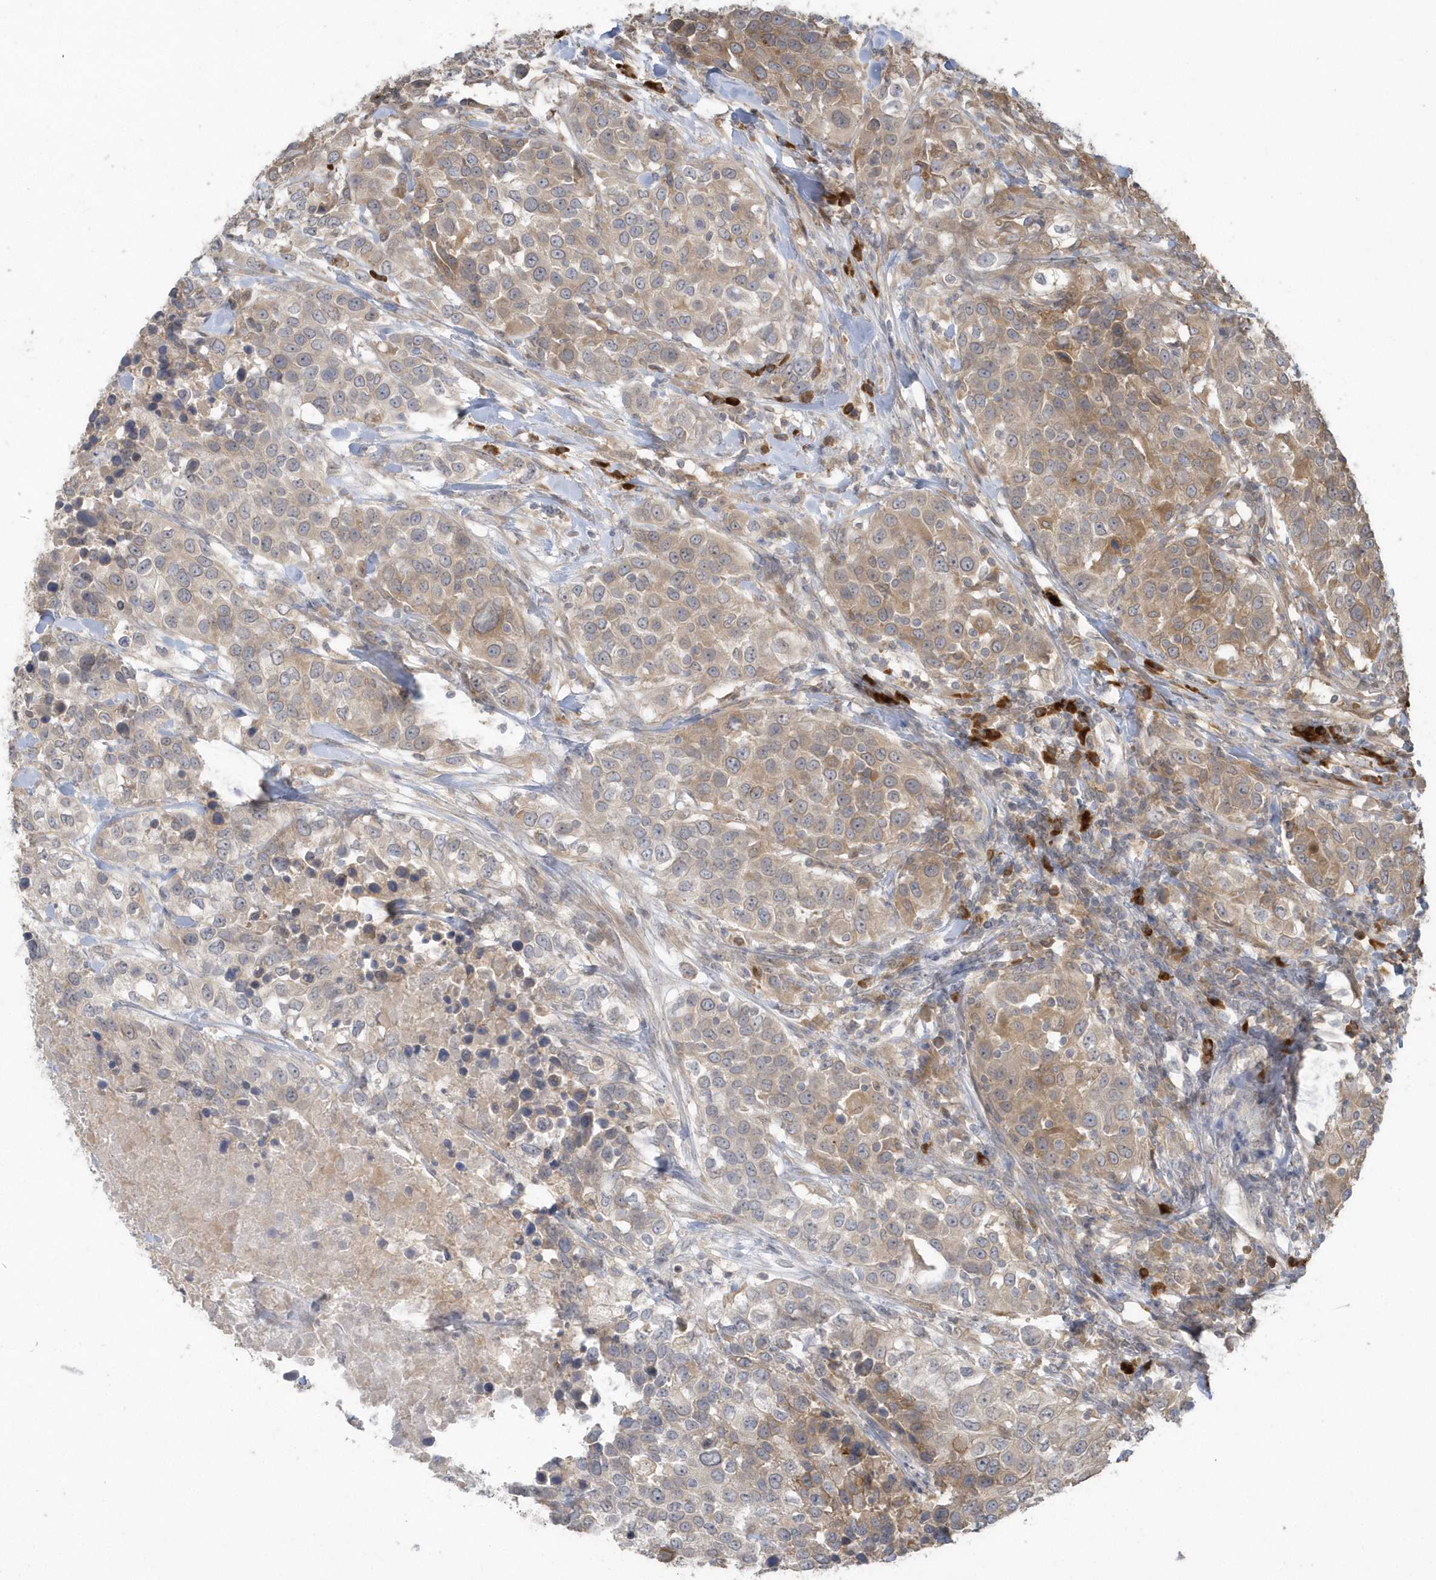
{"staining": {"intensity": "weak", "quantity": "25%-75%", "location": "cytoplasmic/membranous"}, "tissue": "urothelial cancer", "cell_type": "Tumor cells", "image_type": "cancer", "snomed": [{"axis": "morphology", "description": "Urothelial carcinoma, High grade"}, {"axis": "topography", "description": "Urinary bladder"}], "caption": "Immunohistochemical staining of human urothelial cancer displays weak cytoplasmic/membranous protein staining in about 25%-75% of tumor cells.", "gene": "HERPUD1", "patient": {"sex": "female", "age": 80}}